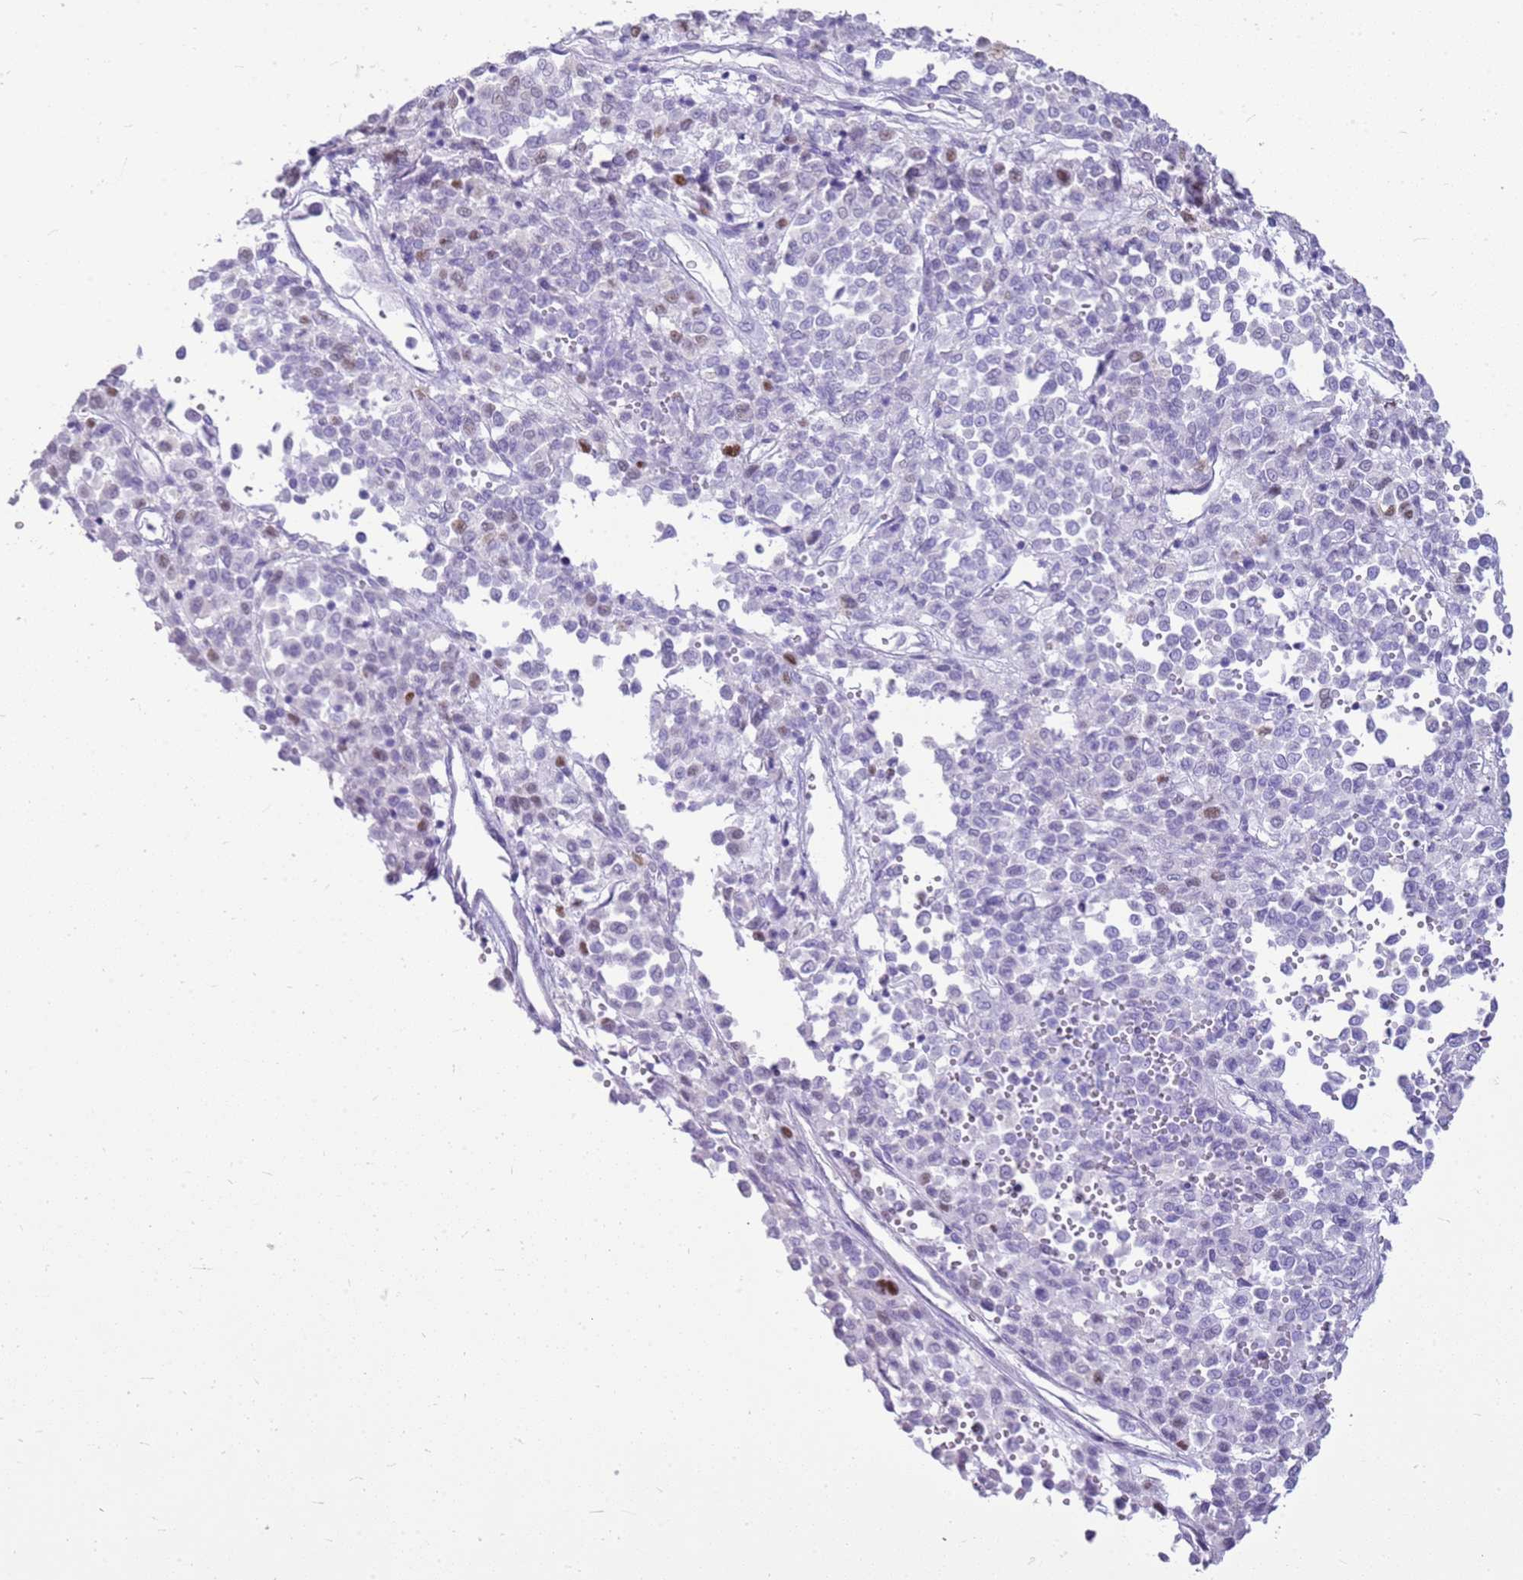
{"staining": {"intensity": "weak", "quantity": "<25%", "location": "nuclear"}, "tissue": "melanoma", "cell_type": "Tumor cells", "image_type": "cancer", "snomed": [{"axis": "morphology", "description": "Malignant melanoma, Metastatic site"}, {"axis": "topography", "description": "Pancreas"}], "caption": "A micrograph of melanoma stained for a protein demonstrates no brown staining in tumor cells. The staining was performed using DAB to visualize the protein expression in brown, while the nuclei were stained in blue with hematoxylin (Magnification: 20x).", "gene": "CA8", "patient": {"sex": "female", "age": 30}}